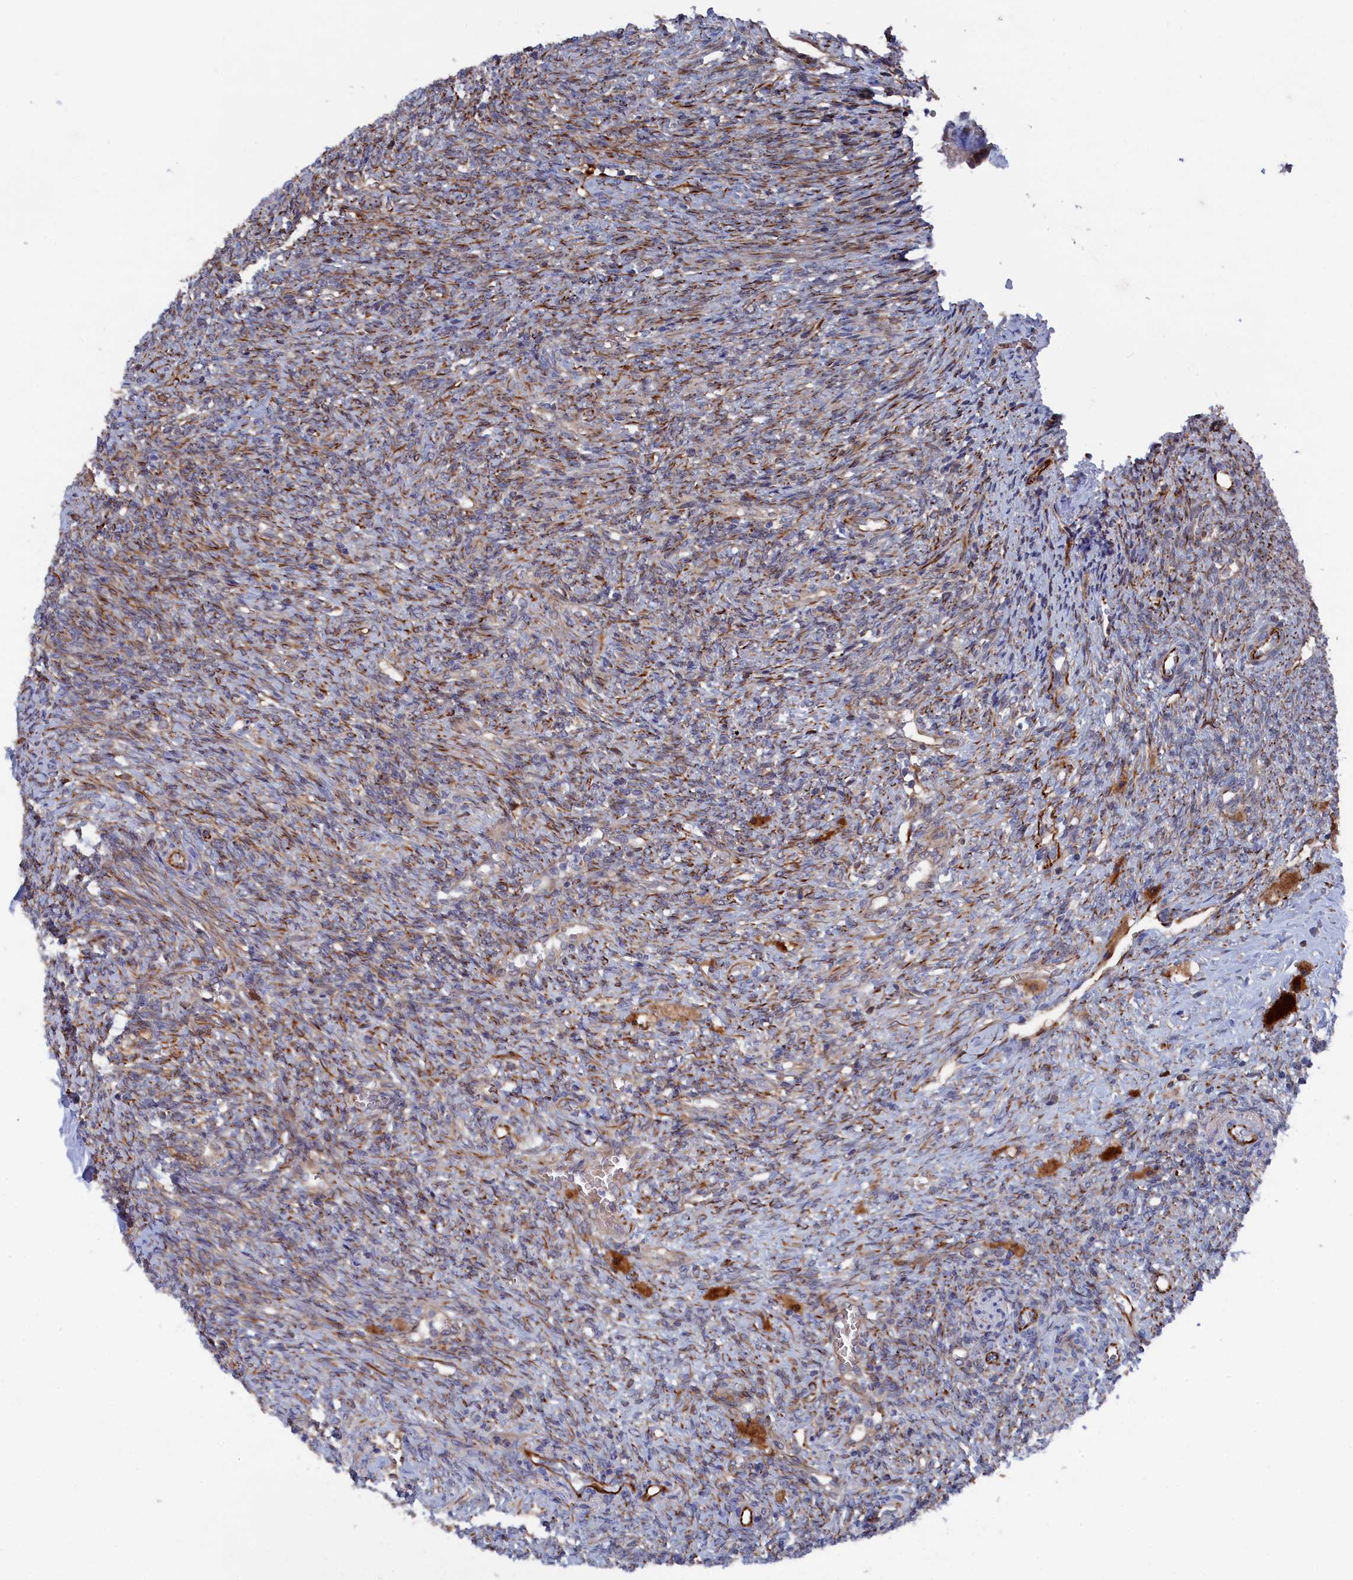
{"staining": {"intensity": "moderate", "quantity": "25%-75%", "location": "cytoplasmic/membranous"}, "tissue": "ovary", "cell_type": "Ovarian stroma cells", "image_type": "normal", "snomed": [{"axis": "morphology", "description": "Normal tissue, NOS"}, {"axis": "topography", "description": "Ovary"}], "caption": "This histopathology image displays normal ovary stained with immunohistochemistry (IHC) to label a protein in brown. The cytoplasmic/membranous of ovarian stroma cells show moderate positivity for the protein. Nuclei are counter-stained blue.", "gene": "SMG9", "patient": {"sex": "female", "age": 41}}